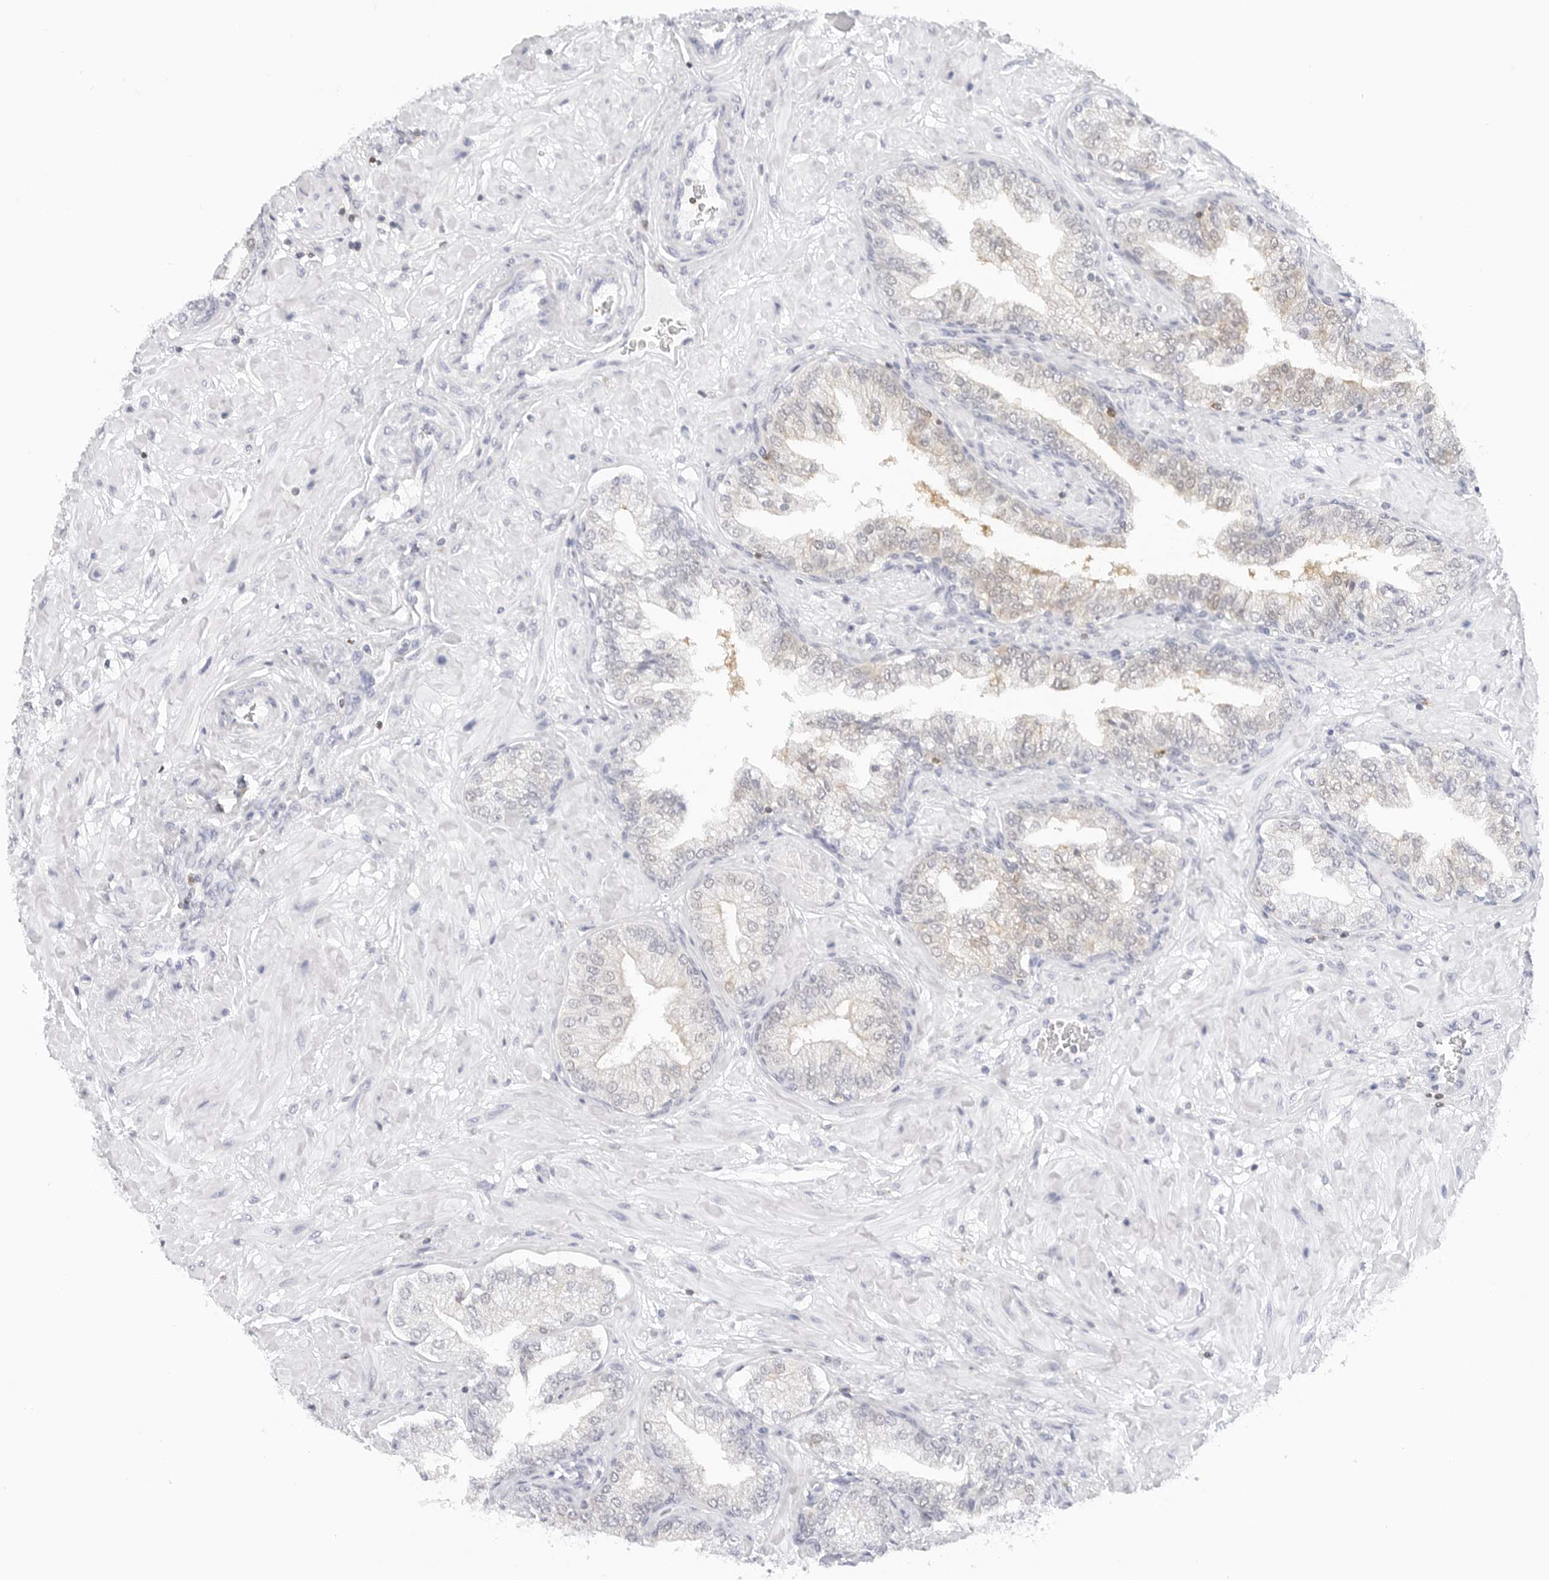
{"staining": {"intensity": "moderate", "quantity": "<25%", "location": "cytoplasmic/membranous"}, "tissue": "prostate cancer", "cell_type": "Tumor cells", "image_type": "cancer", "snomed": [{"axis": "morphology", "description": "Adenocarcinoma, High grade"}, {"axis": "topography", "description": "Prostate"}], "caption": "Immunohistochemistry (IHC) image of human prostate cancer (high-grade adenocarcinoma) stained for a protein (brown), which reveals low levels of moderate cytoplasmic/membranous staining in about <25% of tumor cells.", "gene": "SLC9A3R1", "patient": {"sex": "male", "age": 59}}